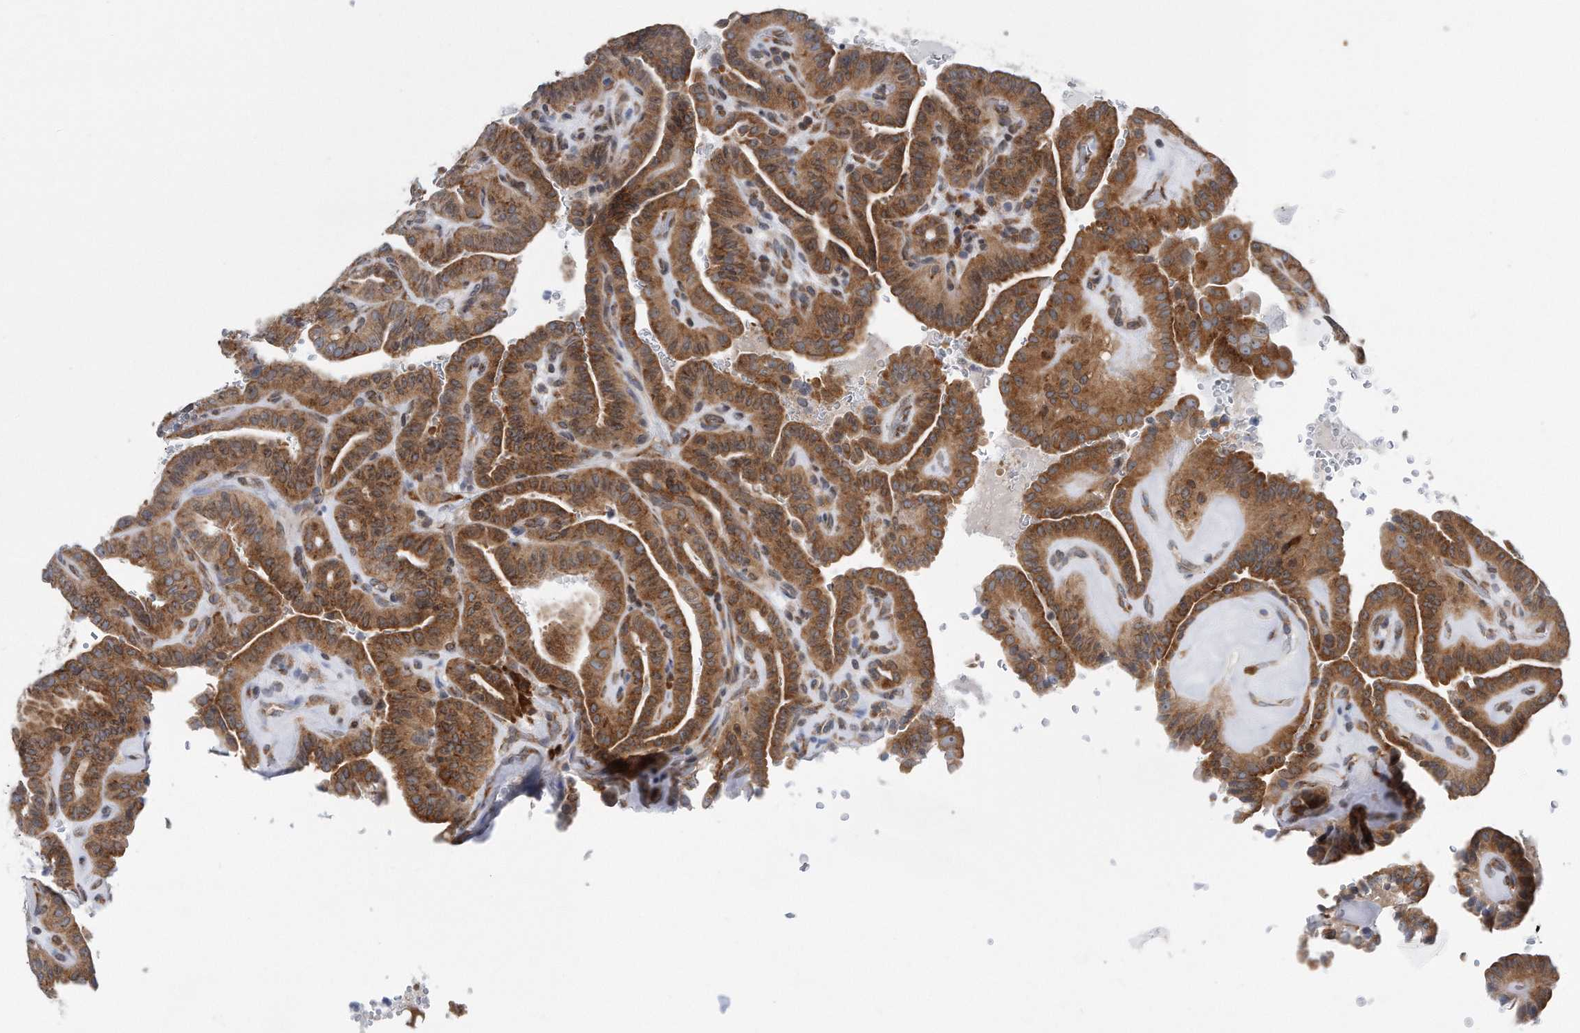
{"staining": {"intensity": "moderate", "quantity": ">75%", "location": "cytoplasmic/membranous"}, "tissue": "thyroid cancer", "cell_type": "Tumor cells", "image_type": "cancer", "snomed": [{"axis": "morphology", "description": "Papillary adenocarcinoma, NOS"}, {"axis": "topography", "description": "Thyroid gland"}], "caption": "Protein positivity by IHC shows moderate cytoplasmic/membranous staining in about >75% of tumor cells in papillary adenocarcinoma (thyroid).", "gene": "RPL26L1", "patient": {"sex": "male", "age": 77}}